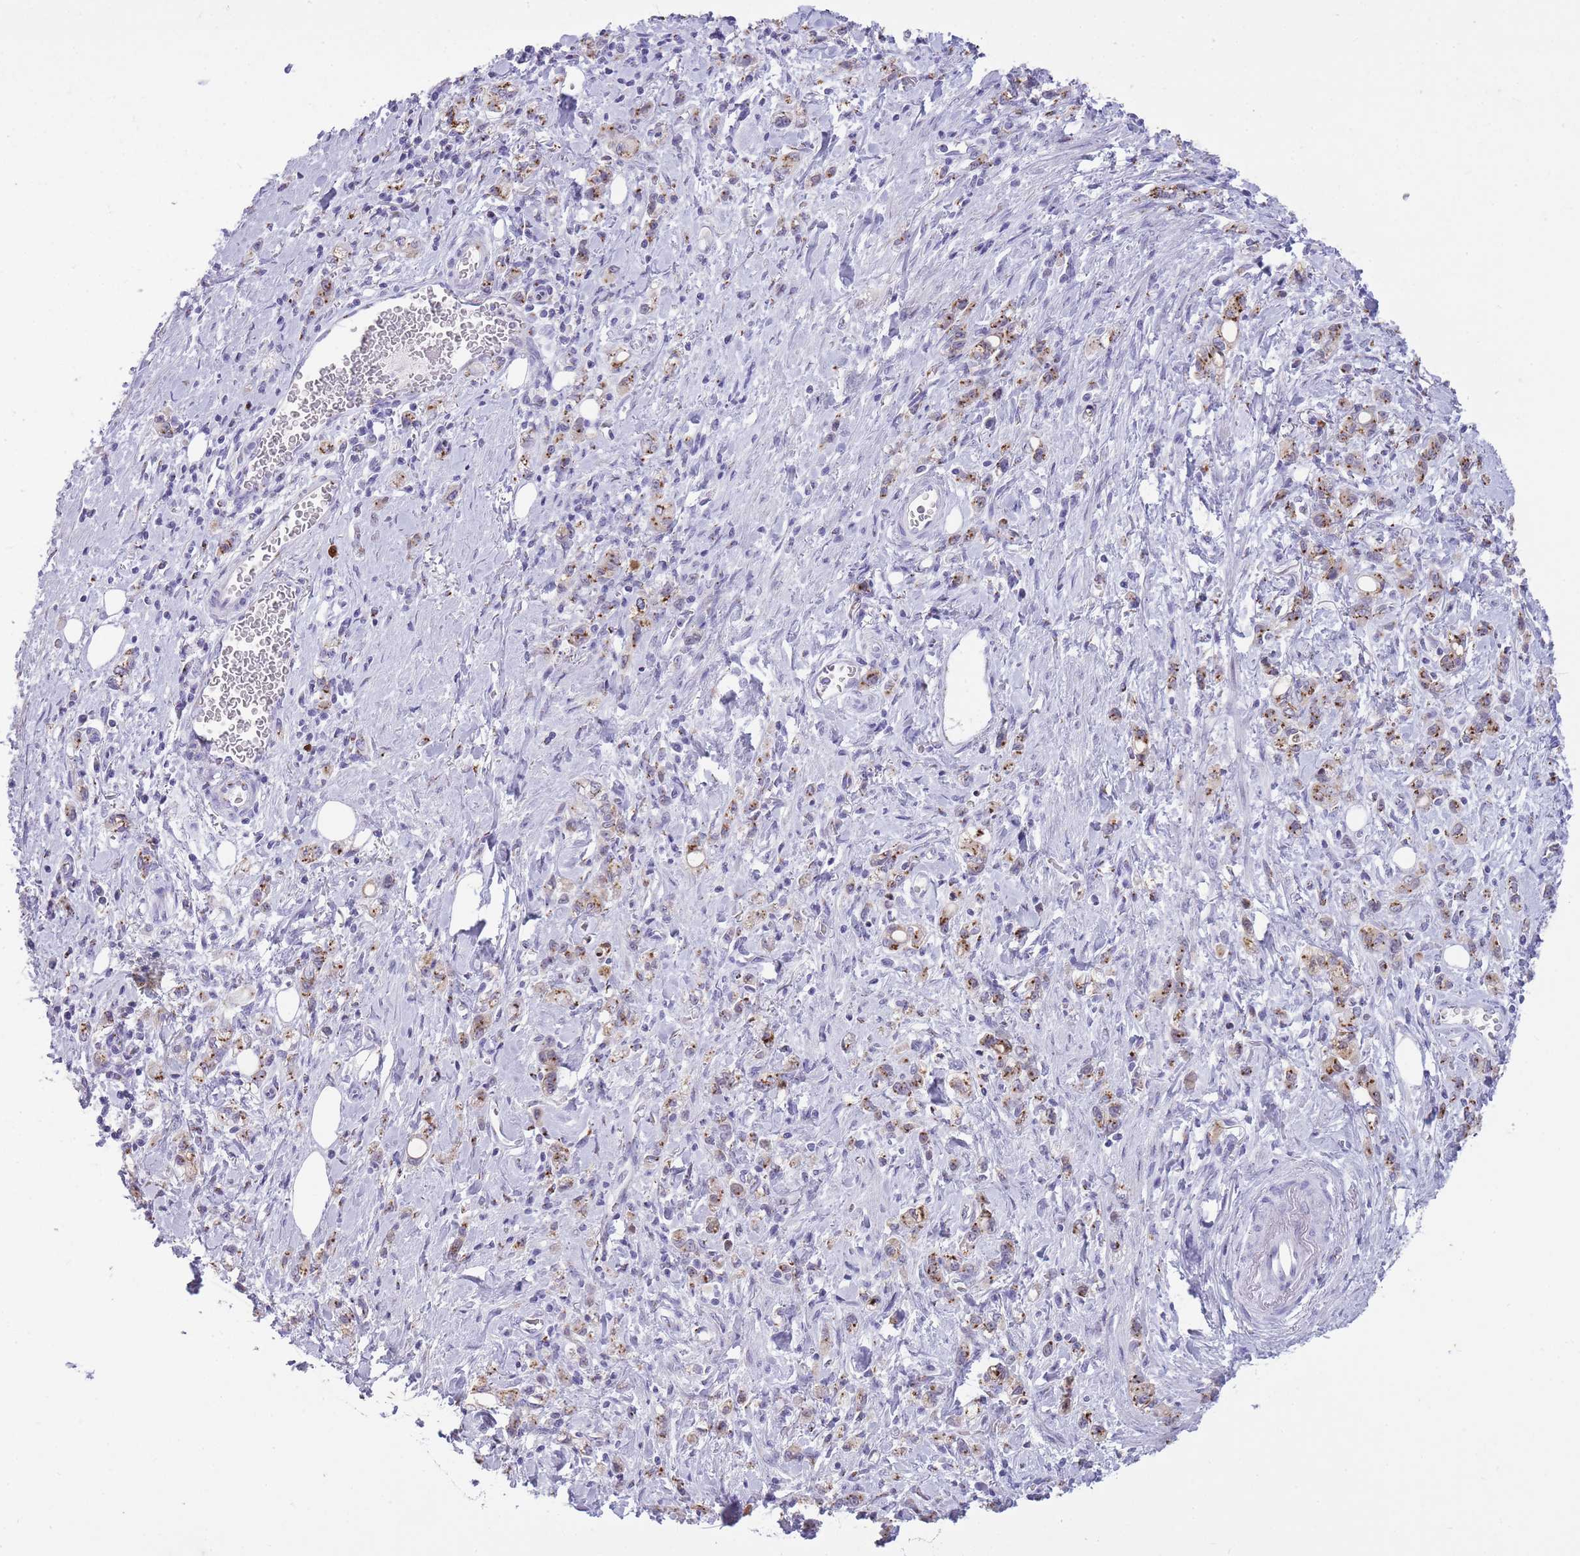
{"staining": {"intensity": "moderate", "quantity": ">75%", "location": "cytoplasmic/membranous"}, "tissue": "stomach cancer", "cell_type": "Tumor cells", "image_type": "cancer", "snomed": [{"axis": "morphology", "description": "Adenocarcinoma, NOS"}, {"axis": "topography", "description": "Stomach"}], "caption": "The photomicrograph shows immunohistochemical staining of stomach adenocarcinoma. There is moderate cytoplasmic/membranous expression is identified in approximately >75% of tumor cells.", "gene": "B4GALT2", "patient": {"sex": "male", "age": 77}}